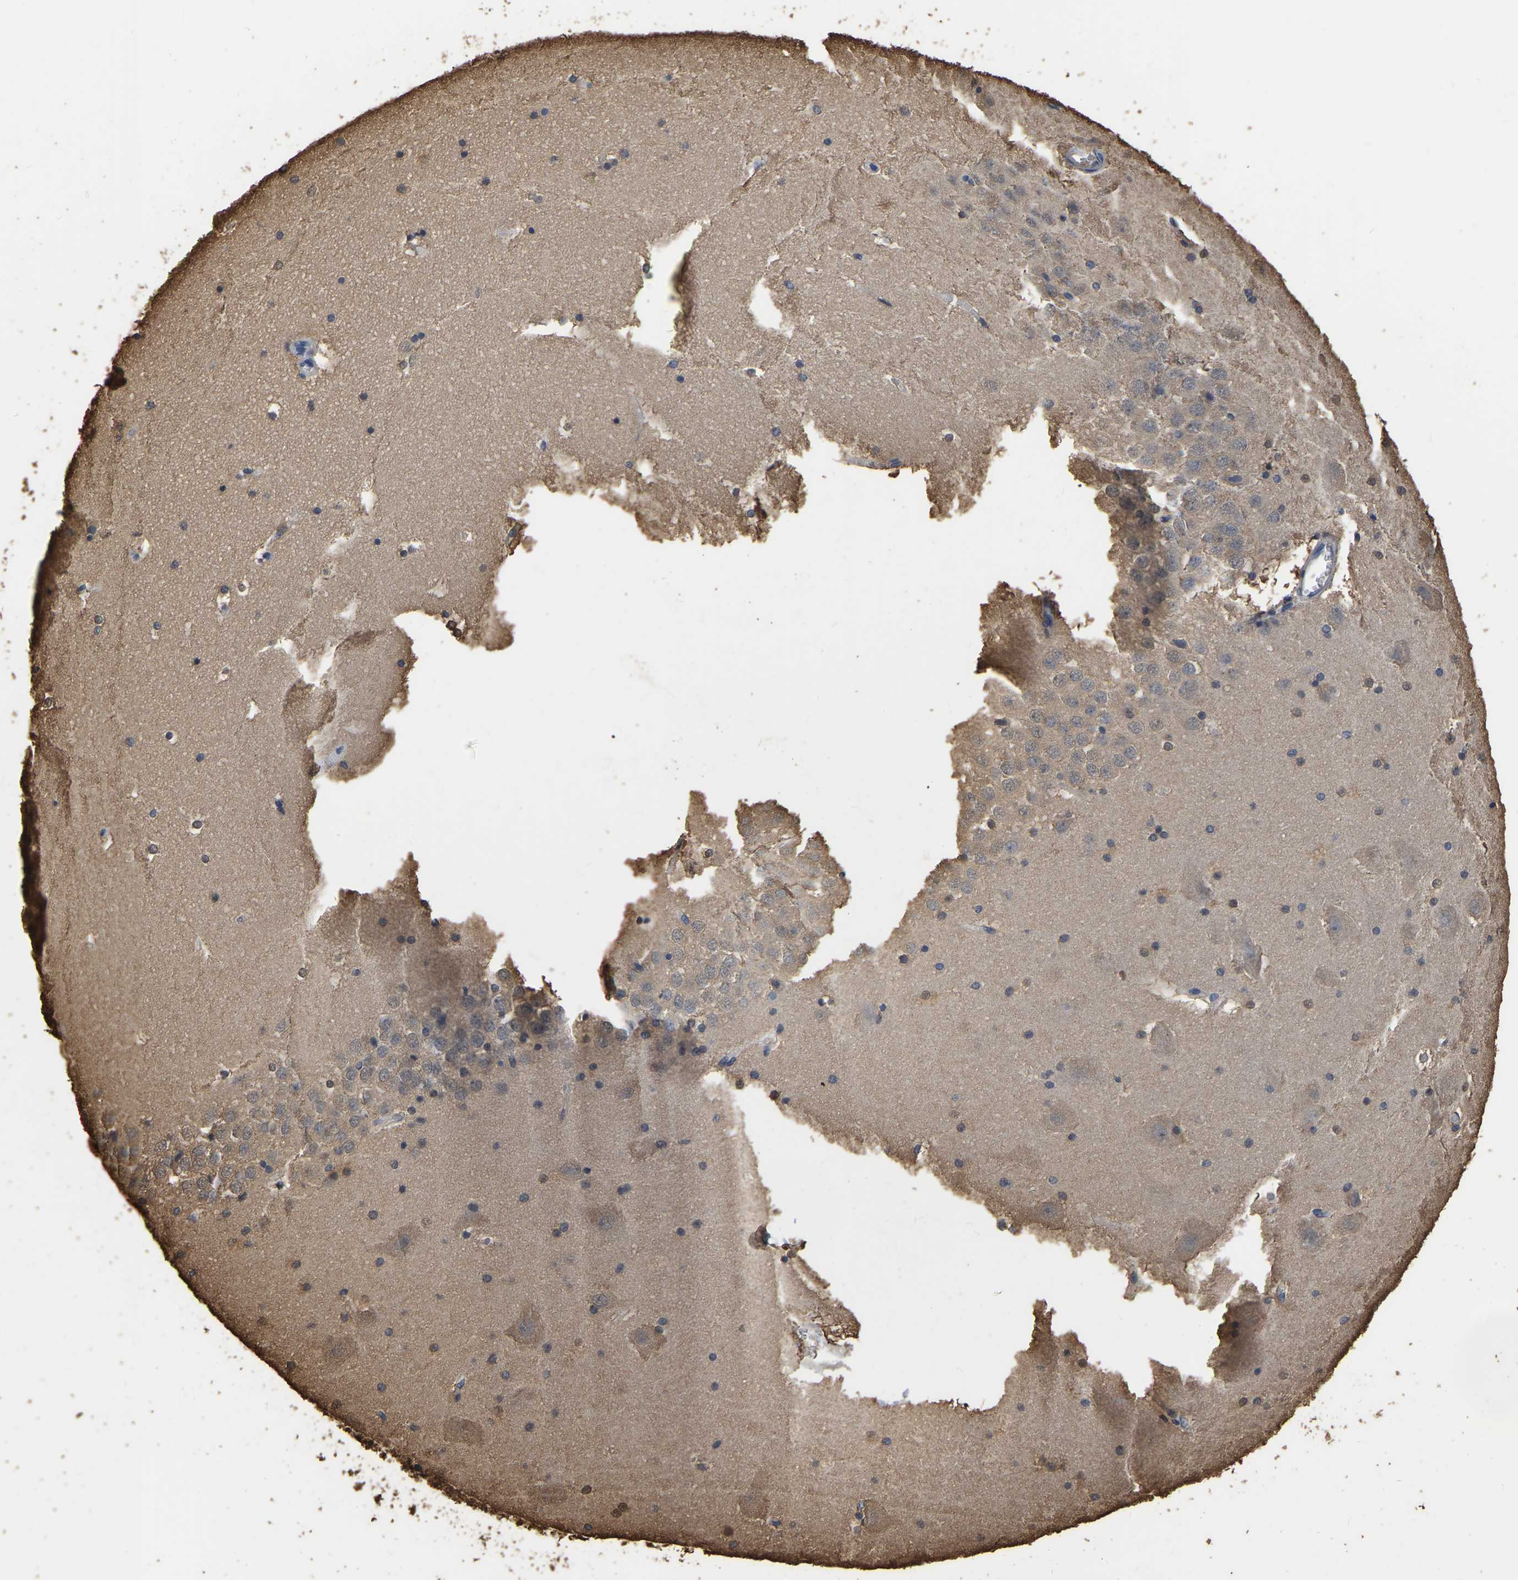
{"staining": {"intensity": "weak", "quantity": ">75%", "location": "cytoplasmic/membranous"}, "tissue": "hippocampus", "cell_type": "Glial cells", "image_type": "normal", "snomed": [{"axis": "morphology", "description": "Normal tissue, NOS"}, {"axis": "topography", "description": "Hippocampus"}], "caption": "Immunohistochemical staining of benign human hippocampus reveals weak cytoplasmic/membranous protein expression in about >75% of glial cells.", "gene": "LDHB", "patient": {"sex": "male", "age": 45}}